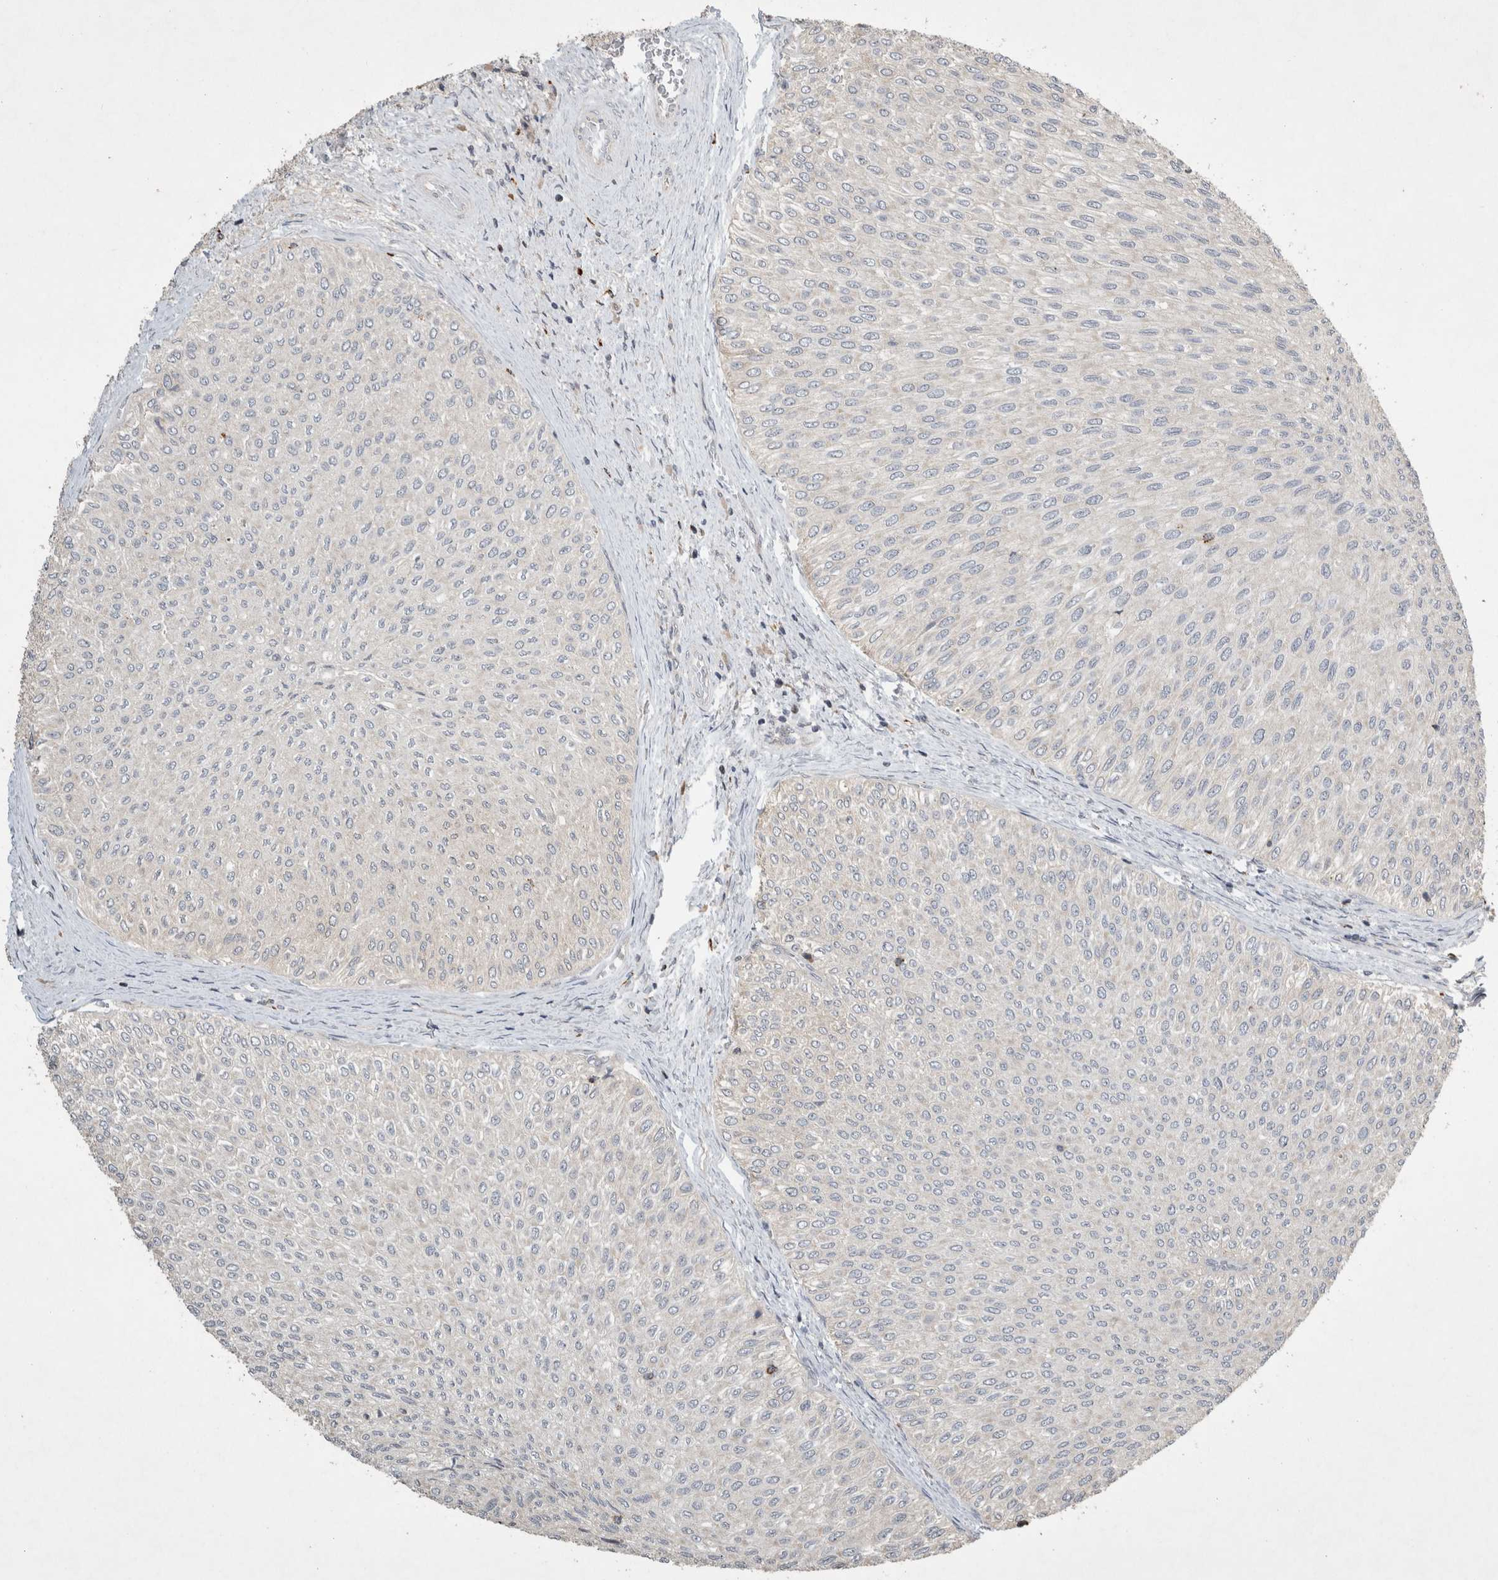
{"staining": {"intensity": "negative", "quantity": "none", "location": "none"}, "tissue": "urothelial cancer", "cell_type": "Tumor cells", "image_type": "cancer", "snomed": [{"axis": "morphology", "description": "Urothelial carcinoma, Low grade"}, {"axis": "topography", "description": "Urinary bladder"}], "caption": "Immunohistochemical staining of urothelial carcinoma (low-grade) shows no significant expression in tumor cells. (Brightfield microscopy of DAB immunohistochemistry (IHC) at high magnification).", "gene": "SERAC1", "patient": {"sex": "male", "age": 78}}